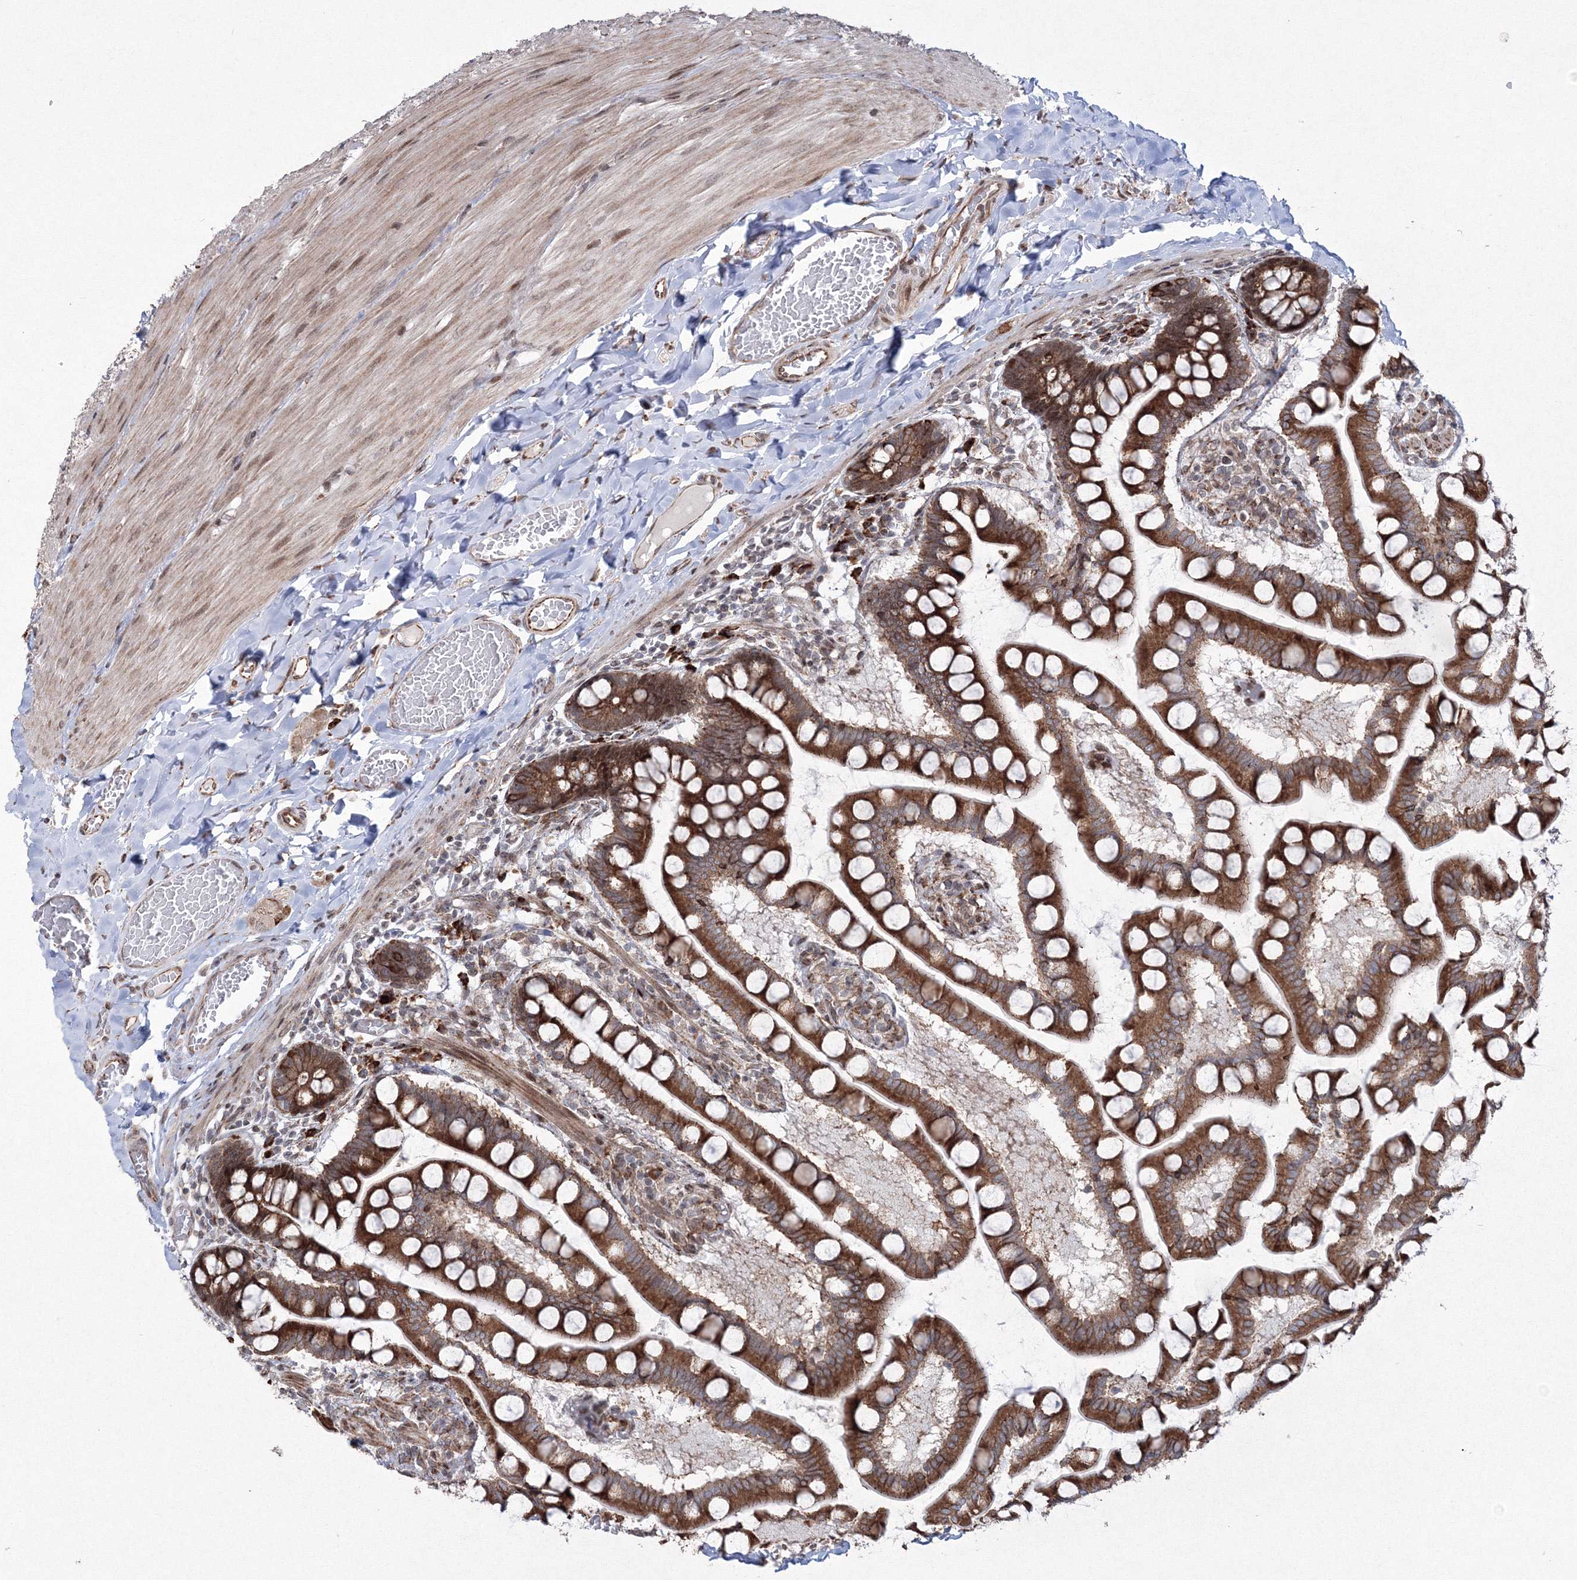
{"staining": {"intensity": "strong", "quantity": ">75%", "location": "cytoplasmic/membranous"}, "tissue": "small intestine", "cell_type": "Glandular cells", "image_type": "normal", "snomed": [{"axis": "morphology", "description": "Normal tissue, NOS"}, {"axis": "topography", "description": "Small intestine"}], "caption": "Immunohistochemistry histopathology image of normal human small intestine stained for a protein (brown), which reveals high levels of strong cytoplasmic/membranous staining in approximately >75% of glandular cells.", "gene": "EFCAB12", "patient": {"sex": "male", "age": 41}}